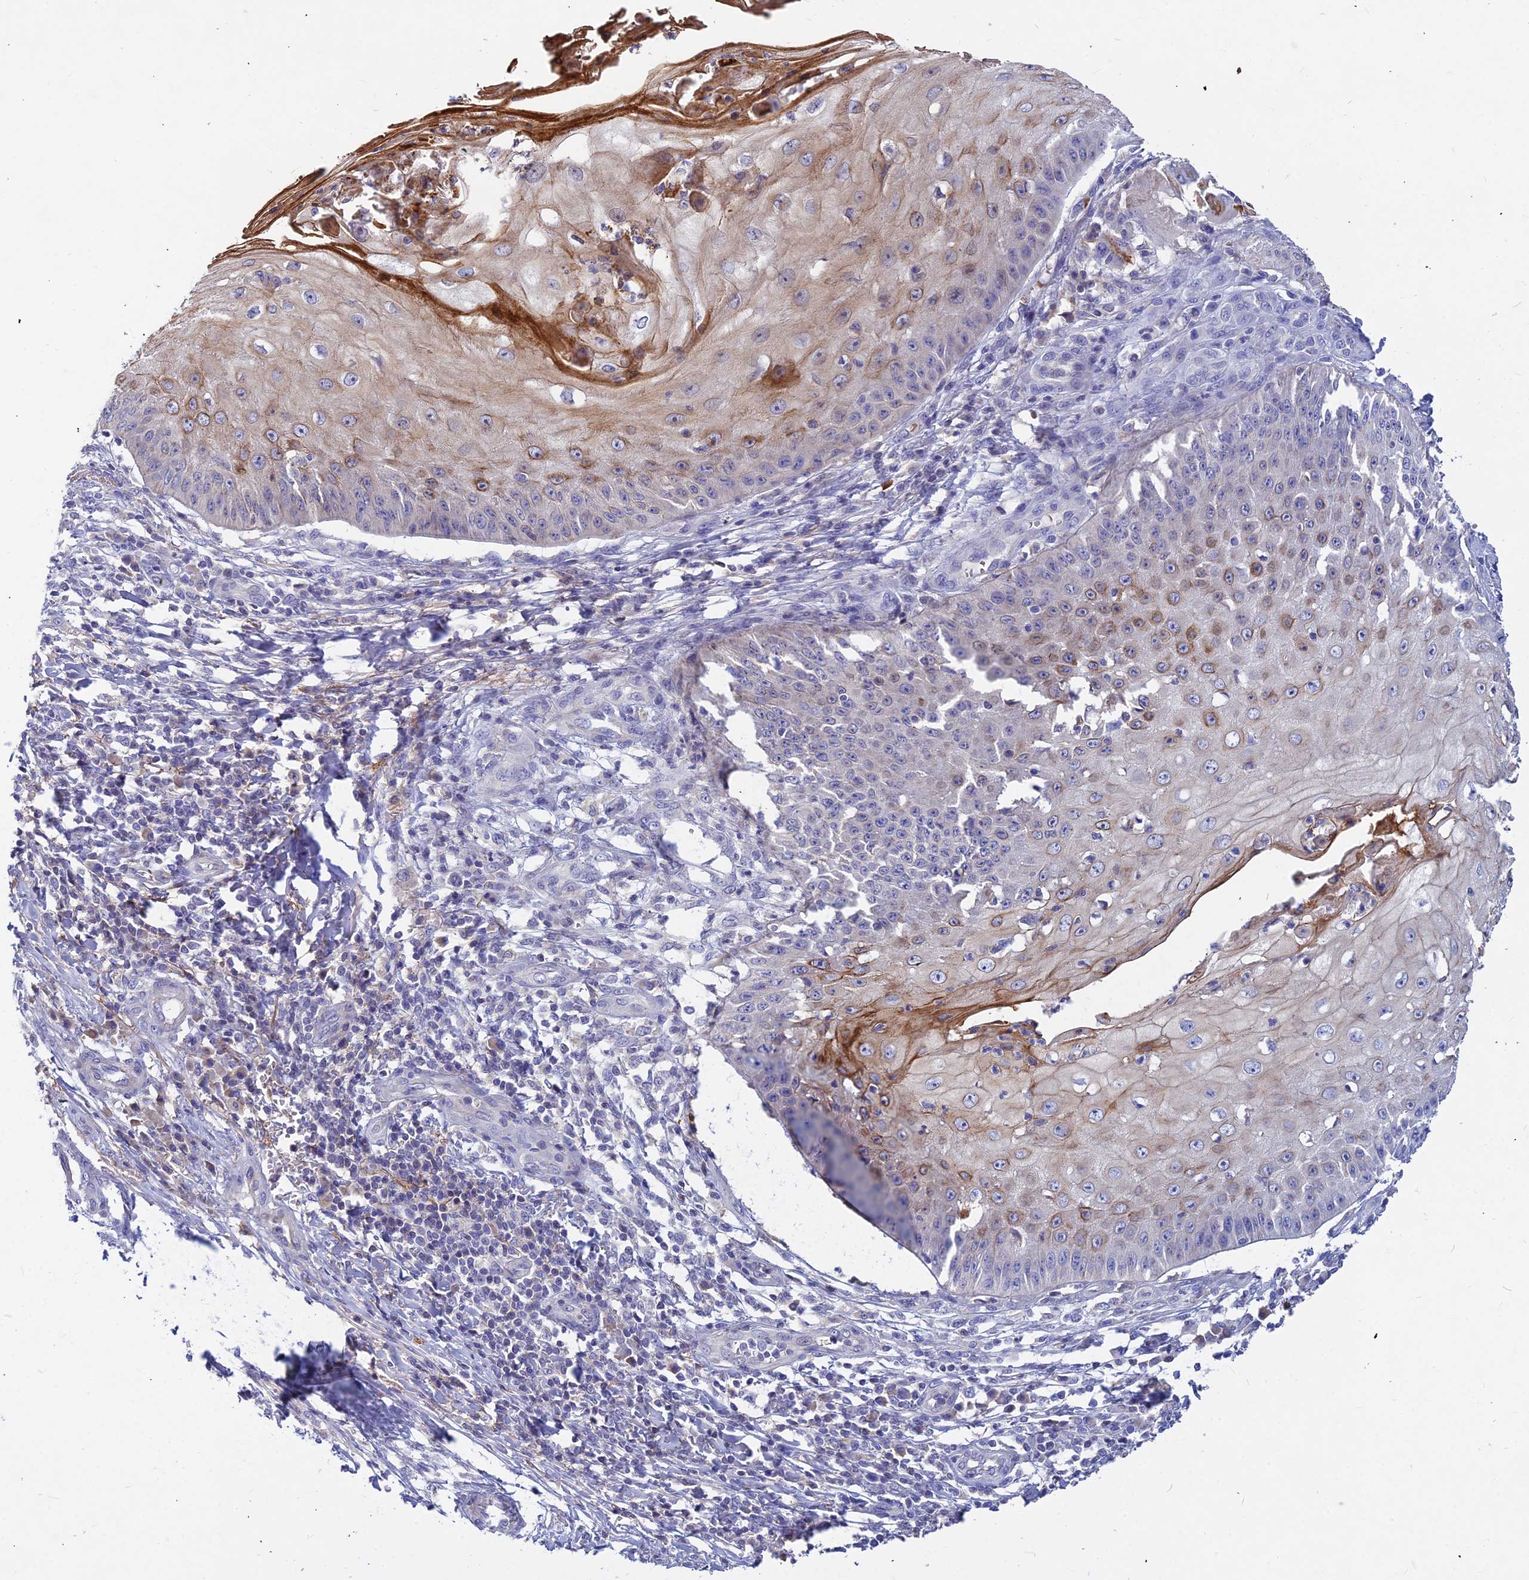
{"staining": {"intensity": "moderate", "quantity": "<25%", "location": "cytoplasmic/membranous"}, "tissue": "skin cancer", "cell_type": "Tumor cells", "image_type": "cancer", "snomed": [{"axis": "morphology", "description": "Squamous cell carcinoma, NOS"}, {"axis": "topography", "description": "Skin"}], "caption": "Immunohistochemical staining of human skin squamous cell carcinoma shows low levels of moderate cytoplasmic/membranous positivity in about <25% of tumor cells.", "gene": "DMRTA1", "patient": {"sex": "male", "age": 70}}